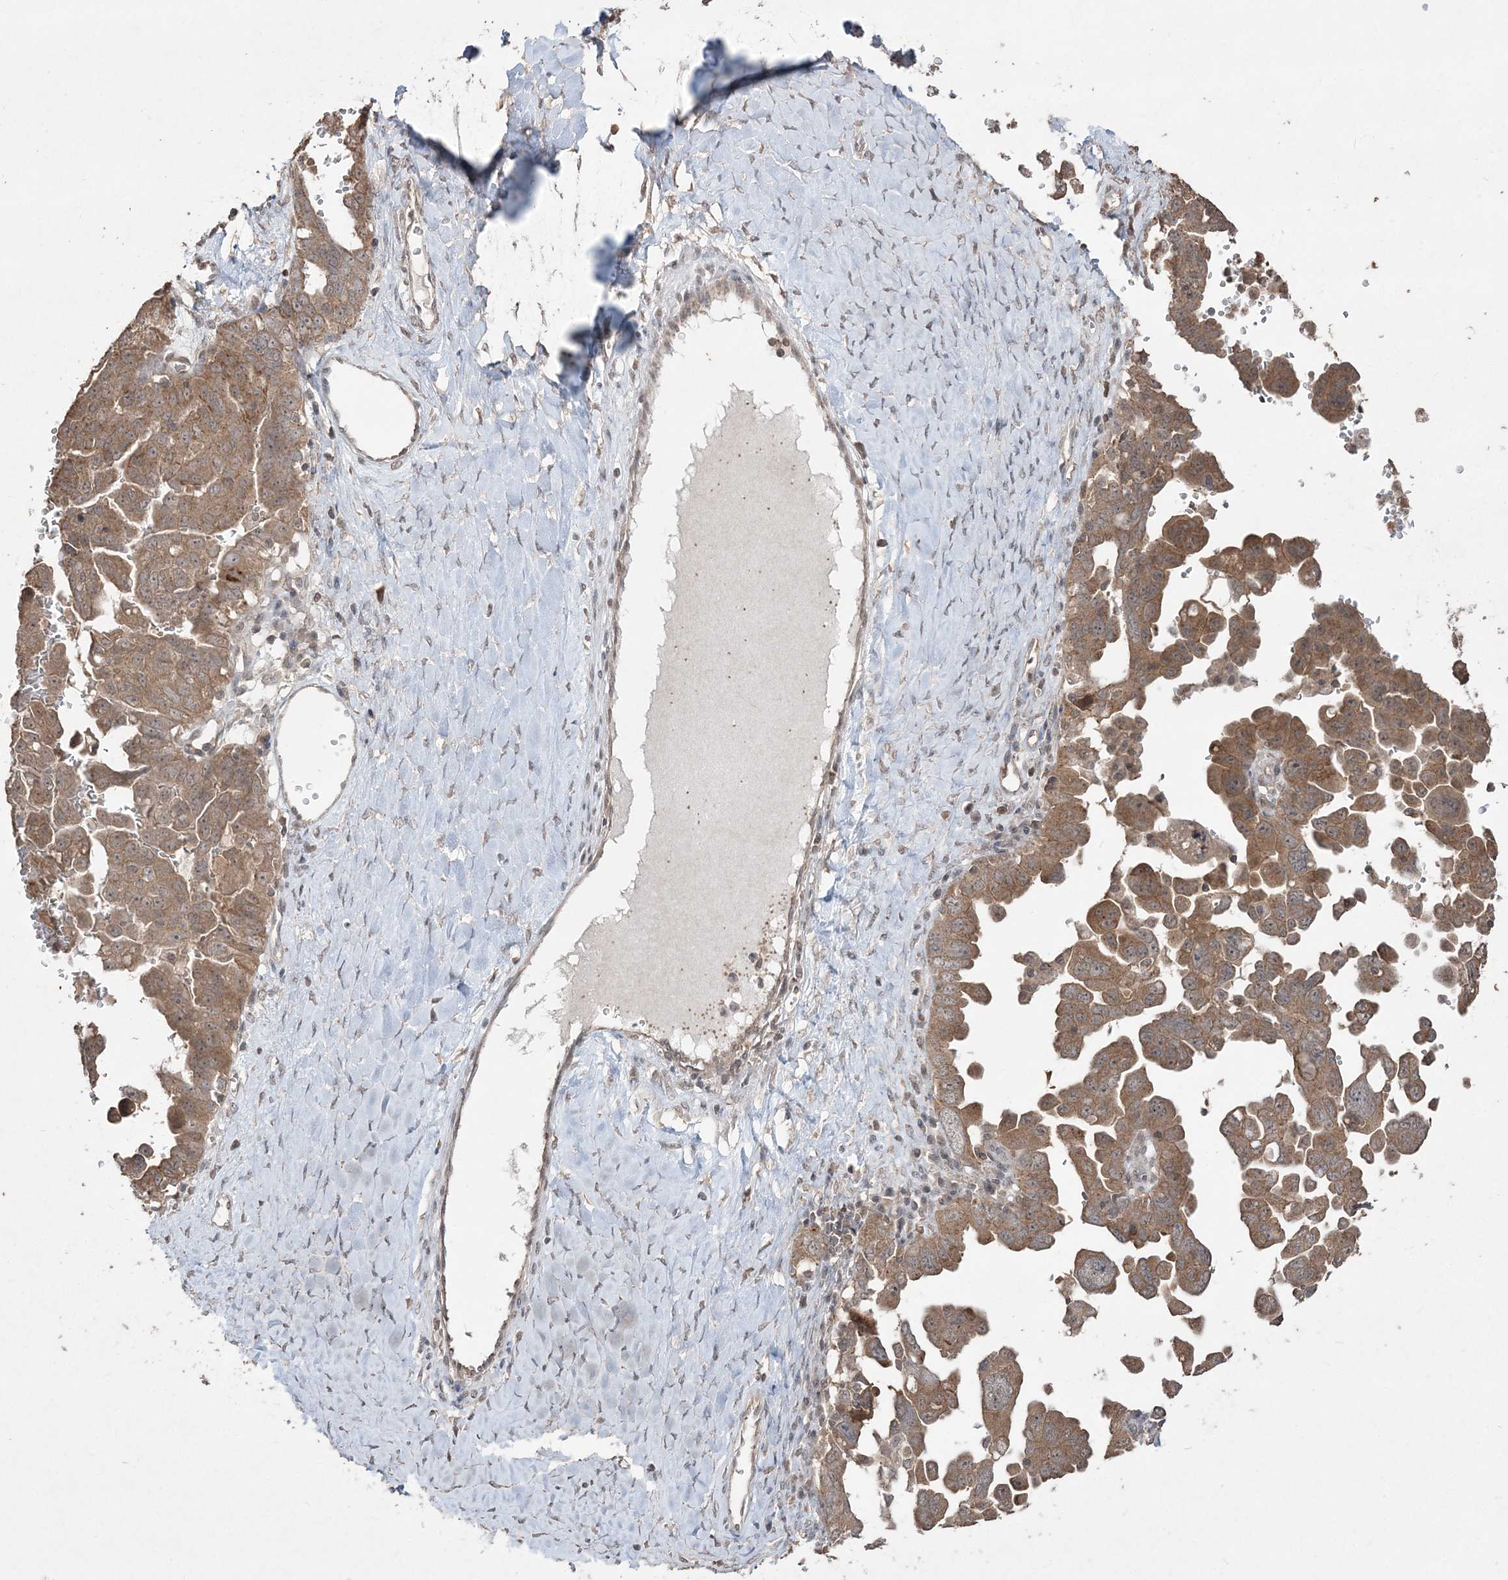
{"staining": {"intensity": "moderate", "quantity": ">75%", "location": "cytoplasmic/membranous"}, "tissue": "ovarian cancer", "cell_type": "Tumor cells", "image_type": "cancer", "snomed": [{"axis": "morphology", "description": "Carcinoma, endometroid"}, {"axis": "topography", "description": "Ovary"}], "caption": "Protein expression analysis of ovarian endometroid carcinoma exhibits moderate cytoplasmic/membranous positivity in about >75% of tumor cells.", "gene": "EHHADH", "patient": {"sex": "female", "age": 62}}